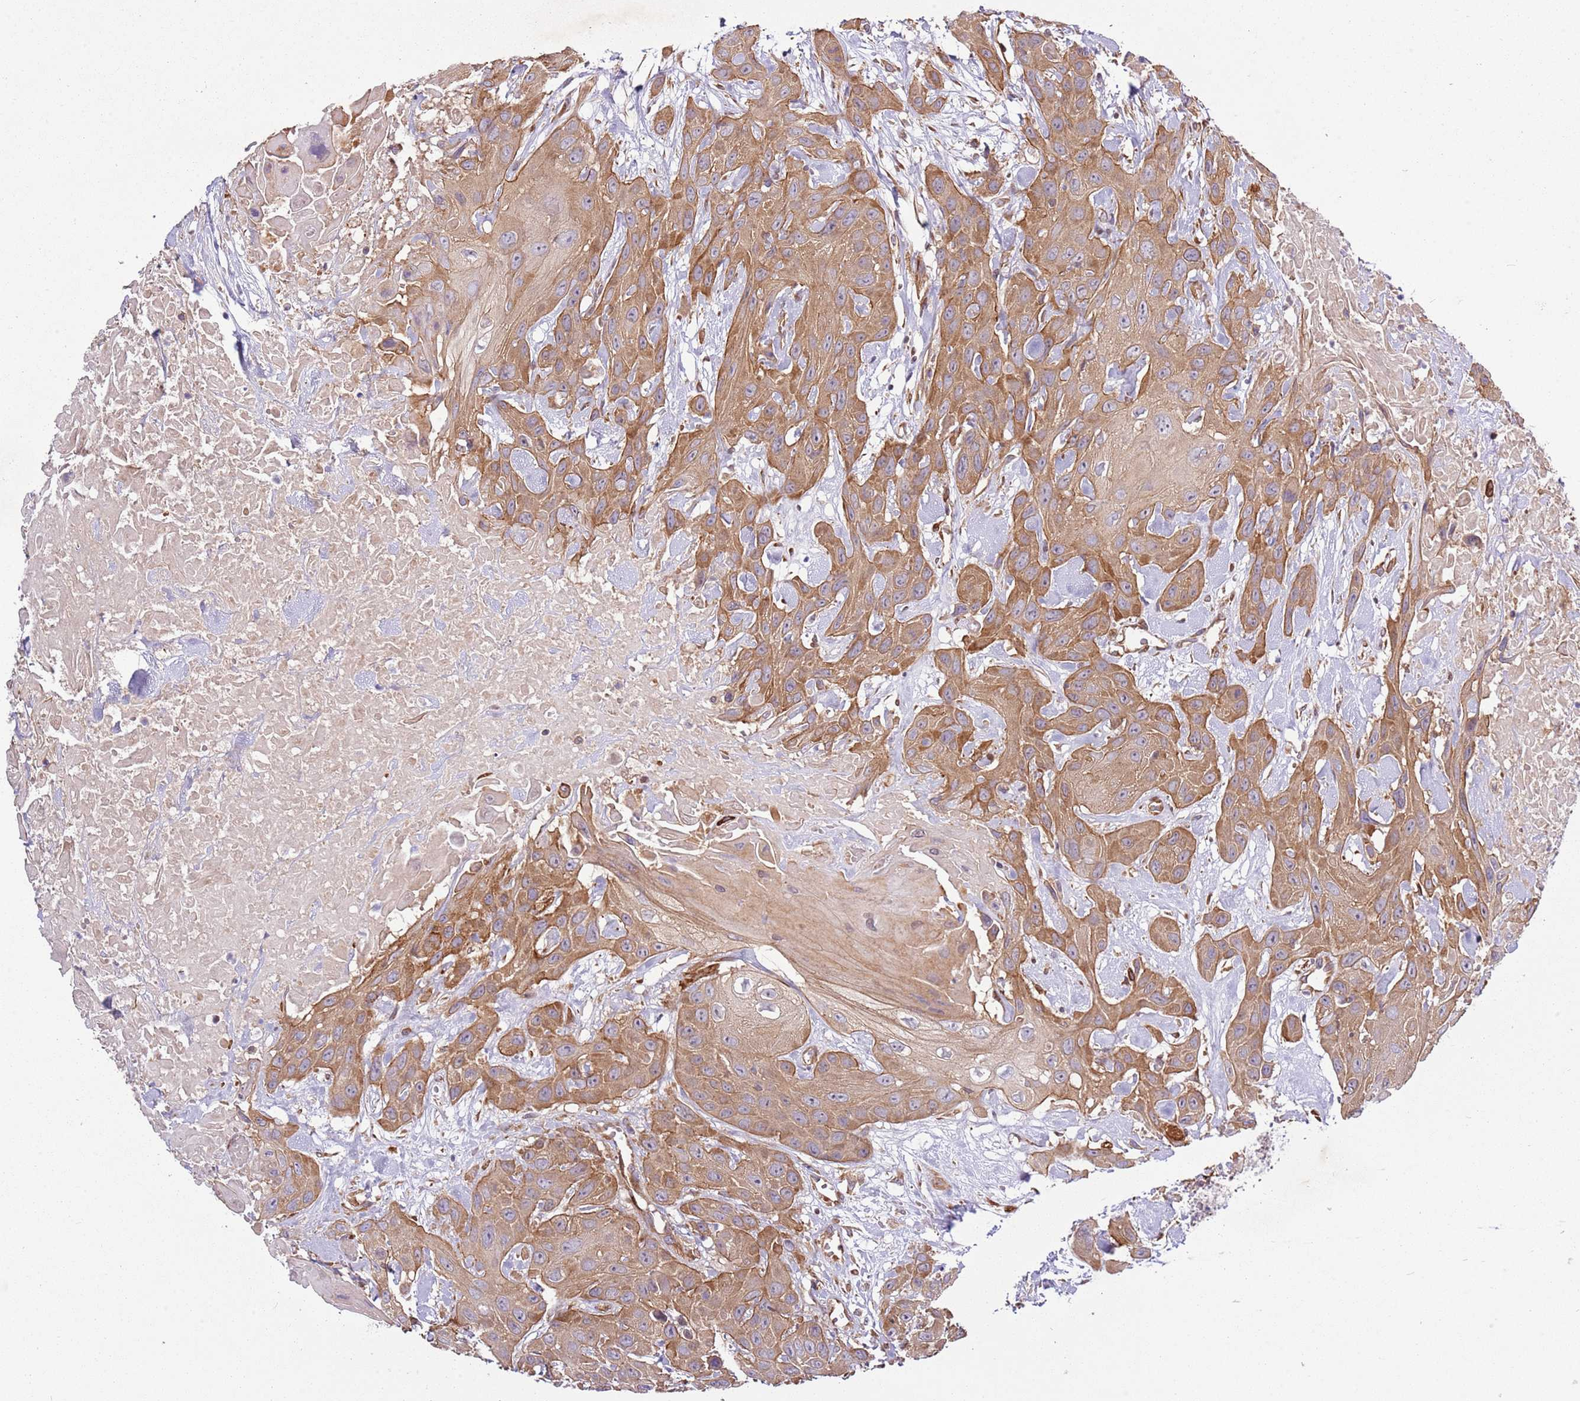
{"staining": {"intensity": "moderate", "quantity": ">75%", "location": "cytoplasmic/membranous"}, "tissue": "head and neck cancer", "cell_type": "Tumor cells", "image_type": "cancer", "snomed": [{"axis": "morphology", "description": "Squamous cell carcinoma, NOS"}, {"axis": "topography", "description": "Head-Neck"}], "caption": "The photomicrograph demonstrates immunohistochemical staining of head and neck cancer (squamous cell carcinoma). There is moderate cytoplasmic/membranous expression is identified in about >75% of tumor cells. The staining was performed using DAB (3,3'-diaminobenzidine), with brown indicating positive protein expression. Nuclei are stained blue with hematoxylin.", "gene": "GNL1", "patient": {"sex": "male", "age": 81}}